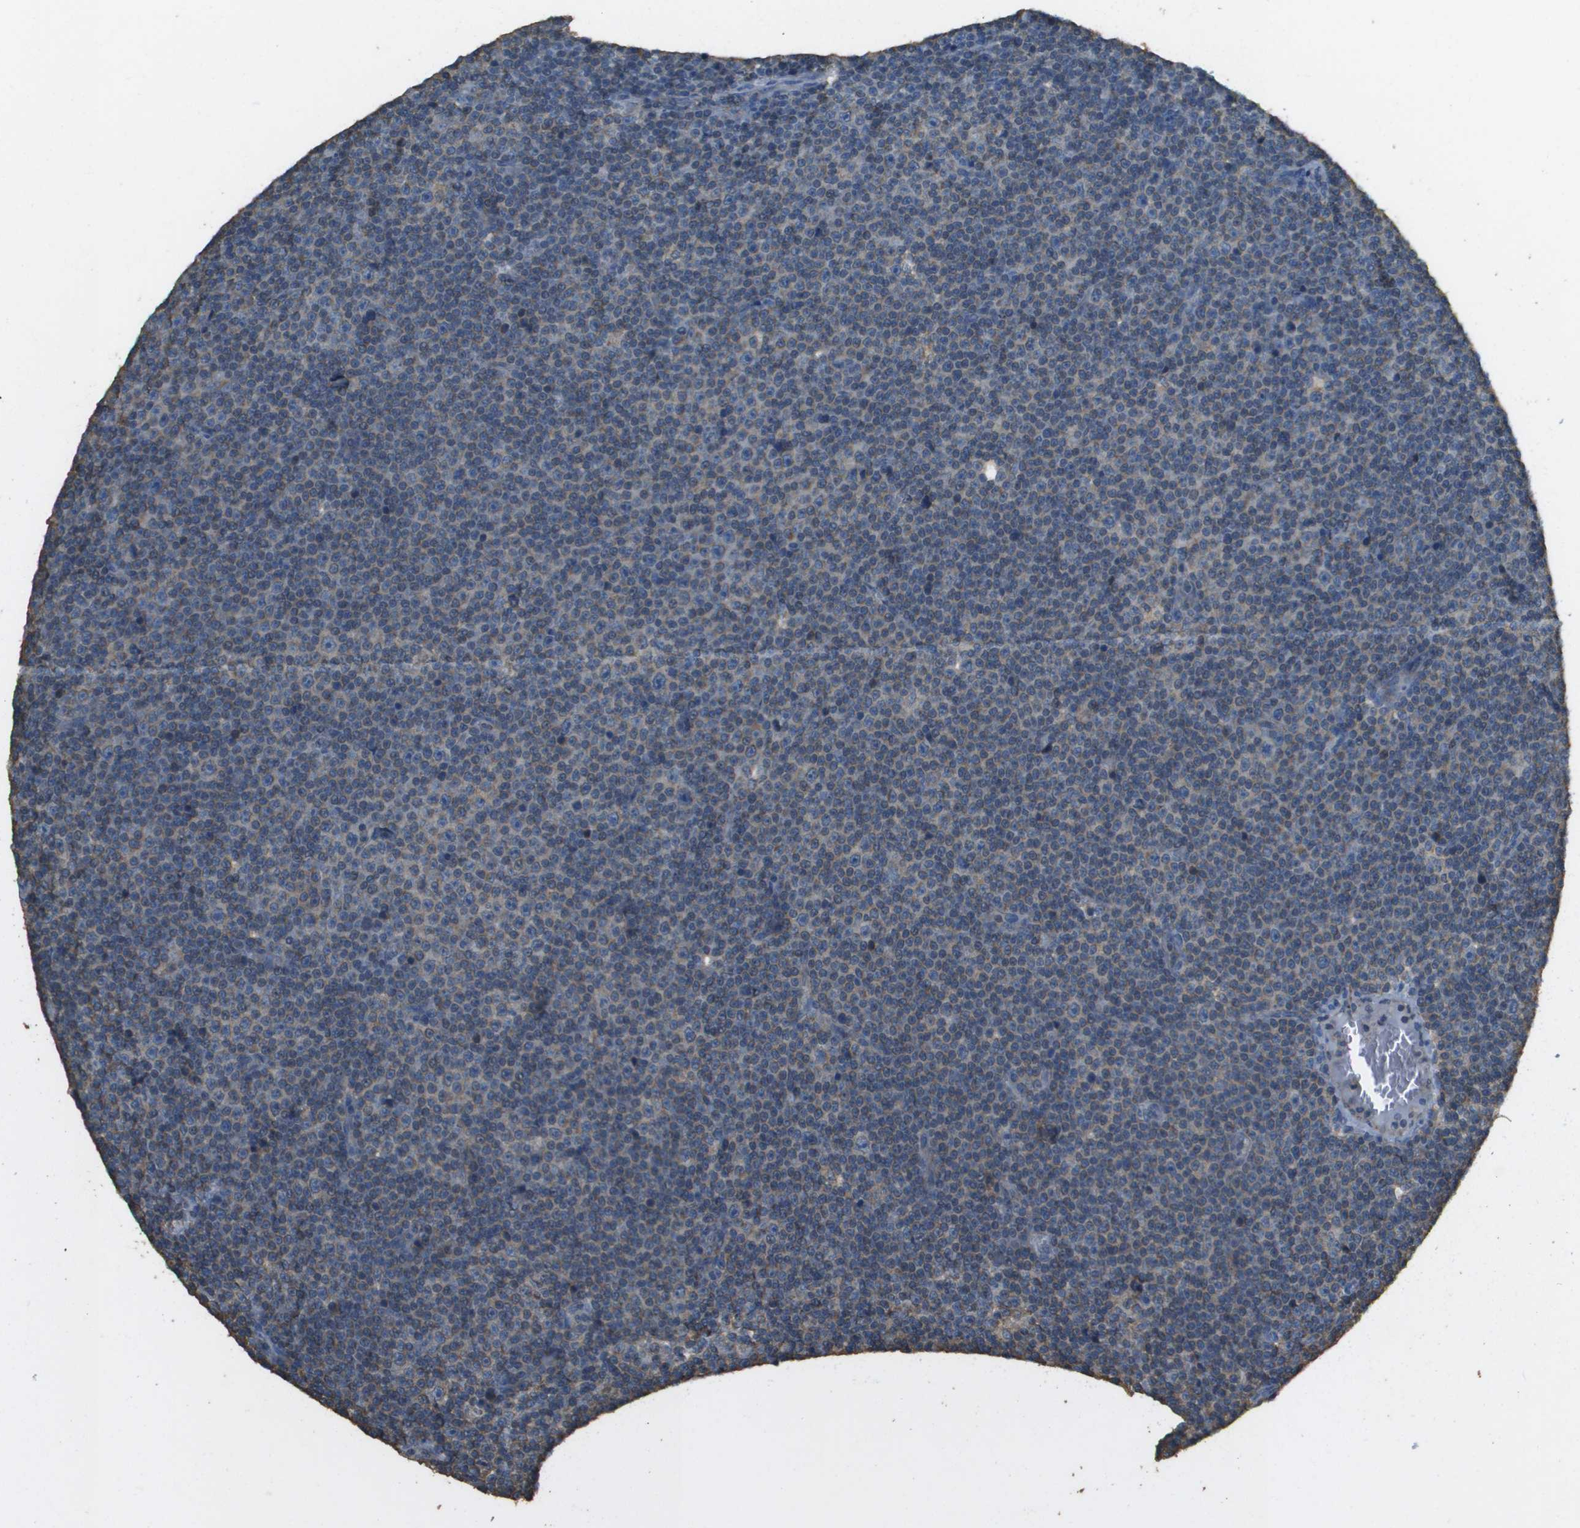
{"staining": {"intensity": "weak", "quantity": "<25%", "location": "cytoplasmic/membranous"}, "tissue": "lymphoma", "cell_type": "Tumor cells", "image_type": "cancer", "snomed": [{"axis": "morphology", "description": "Malignant lymphoma, non-Hodgkin's type, Low grade"}, {"axis": "topography", "description": "Lymph node"}], "caption": "This is an immunohistochemistry (IHC) photomicrograph of human lymphoma. There is no expression in tumor cells.", "gene": "MS4A7", "patient": {"sex": "female", "age": 67}}